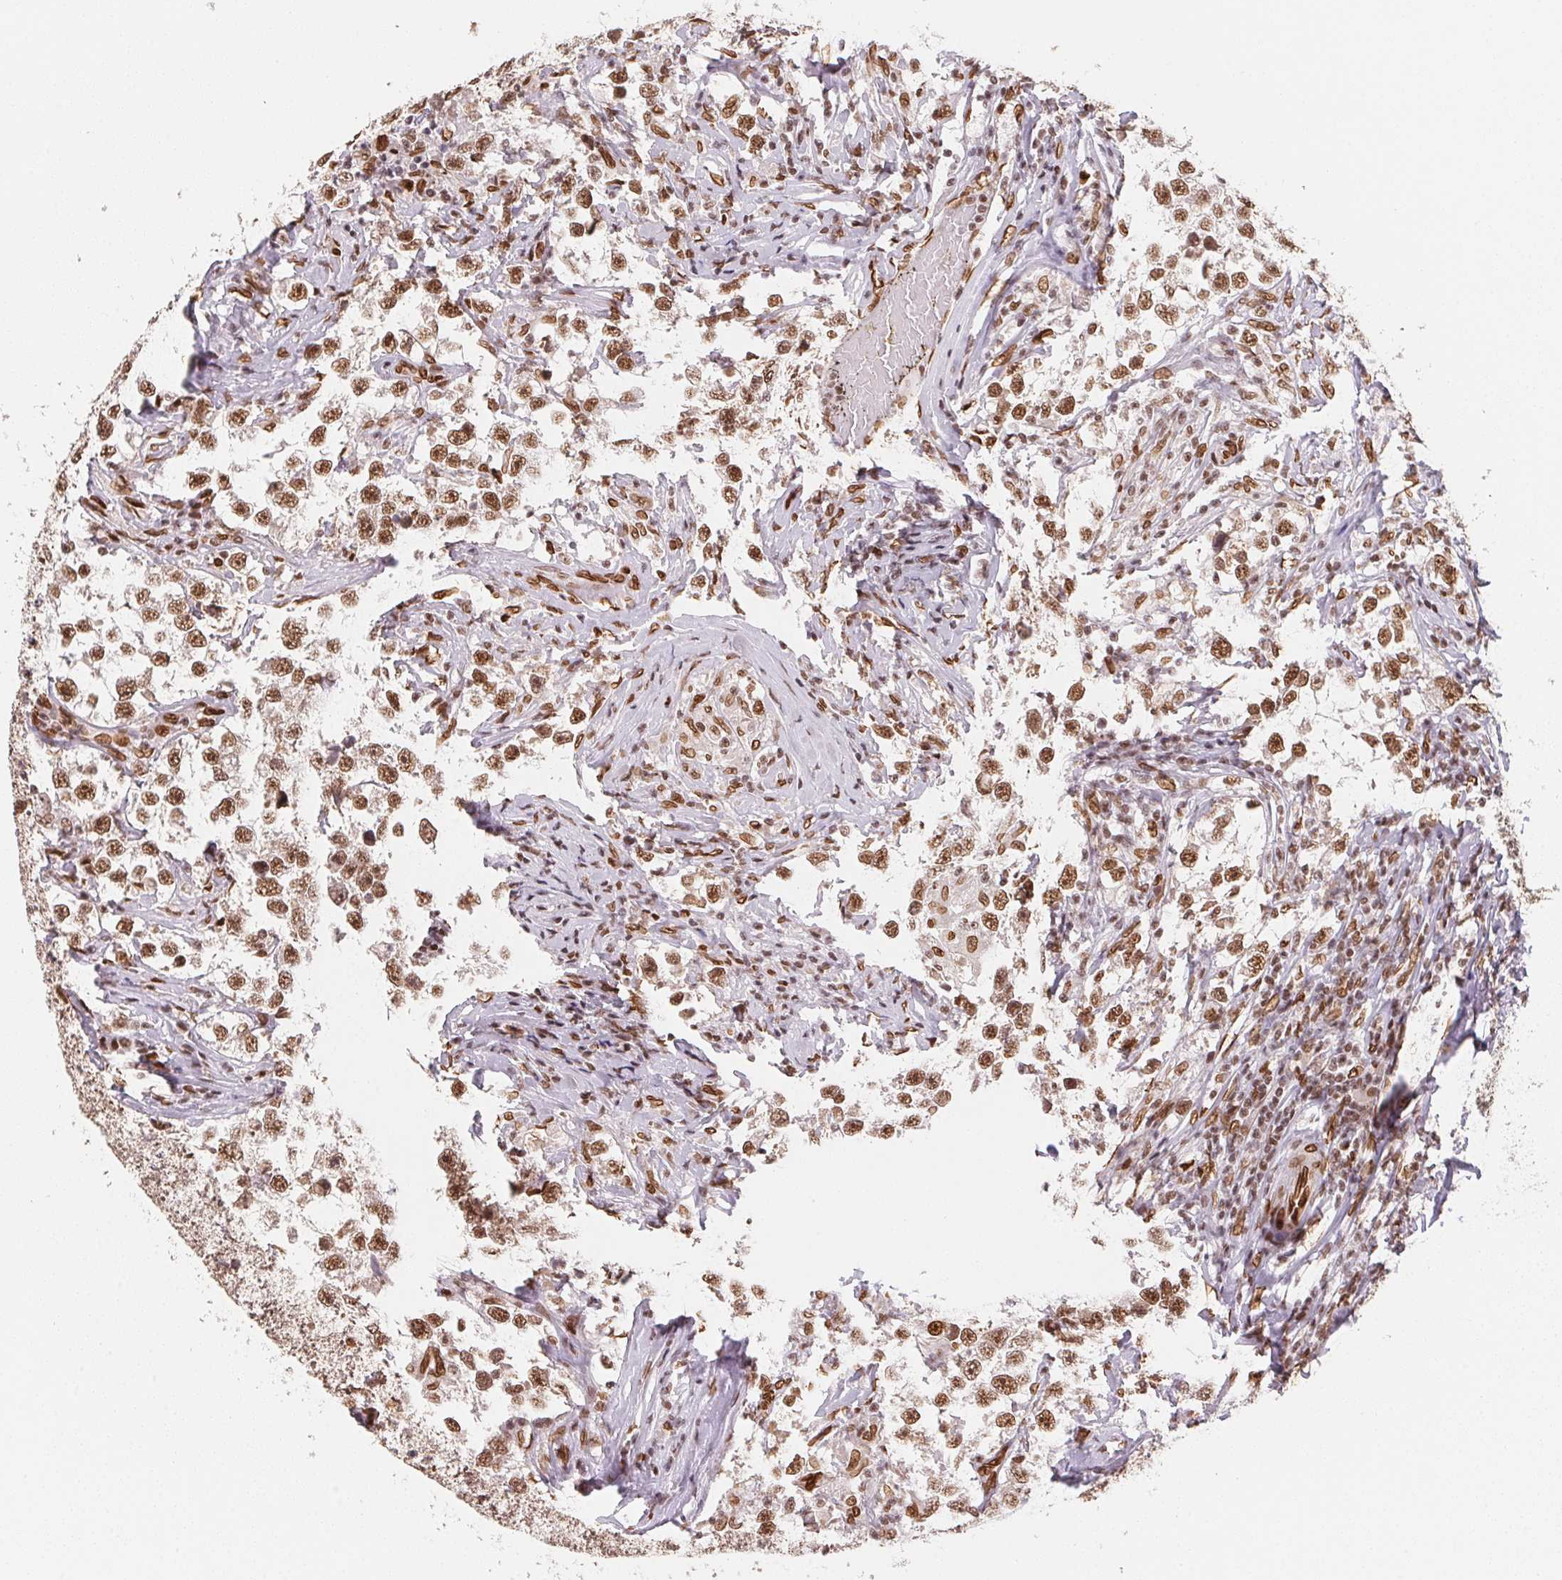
{"staining": {"intensity": "moderate", "quantity": ">75%", "location": "nuclear"}, "tissue": "testis cancer", "cell_type": "Tumor cells", "image_type": "cancer", "snomed": [{"axis": "morphology", "description": "Seminoma, NOS"}, {"axis": "topography", "description": "Testis"}], "caption": "Testis cancer (seminoma) stained with DAB (3,3'-diaminobenzidine) immunohistochemistry demonstrates medium levels of moderate nuclear positivity in approximately >75% of tumor cells.", "gene": "SAP30BP", "patient": {"sex": "male", "age": 46}}